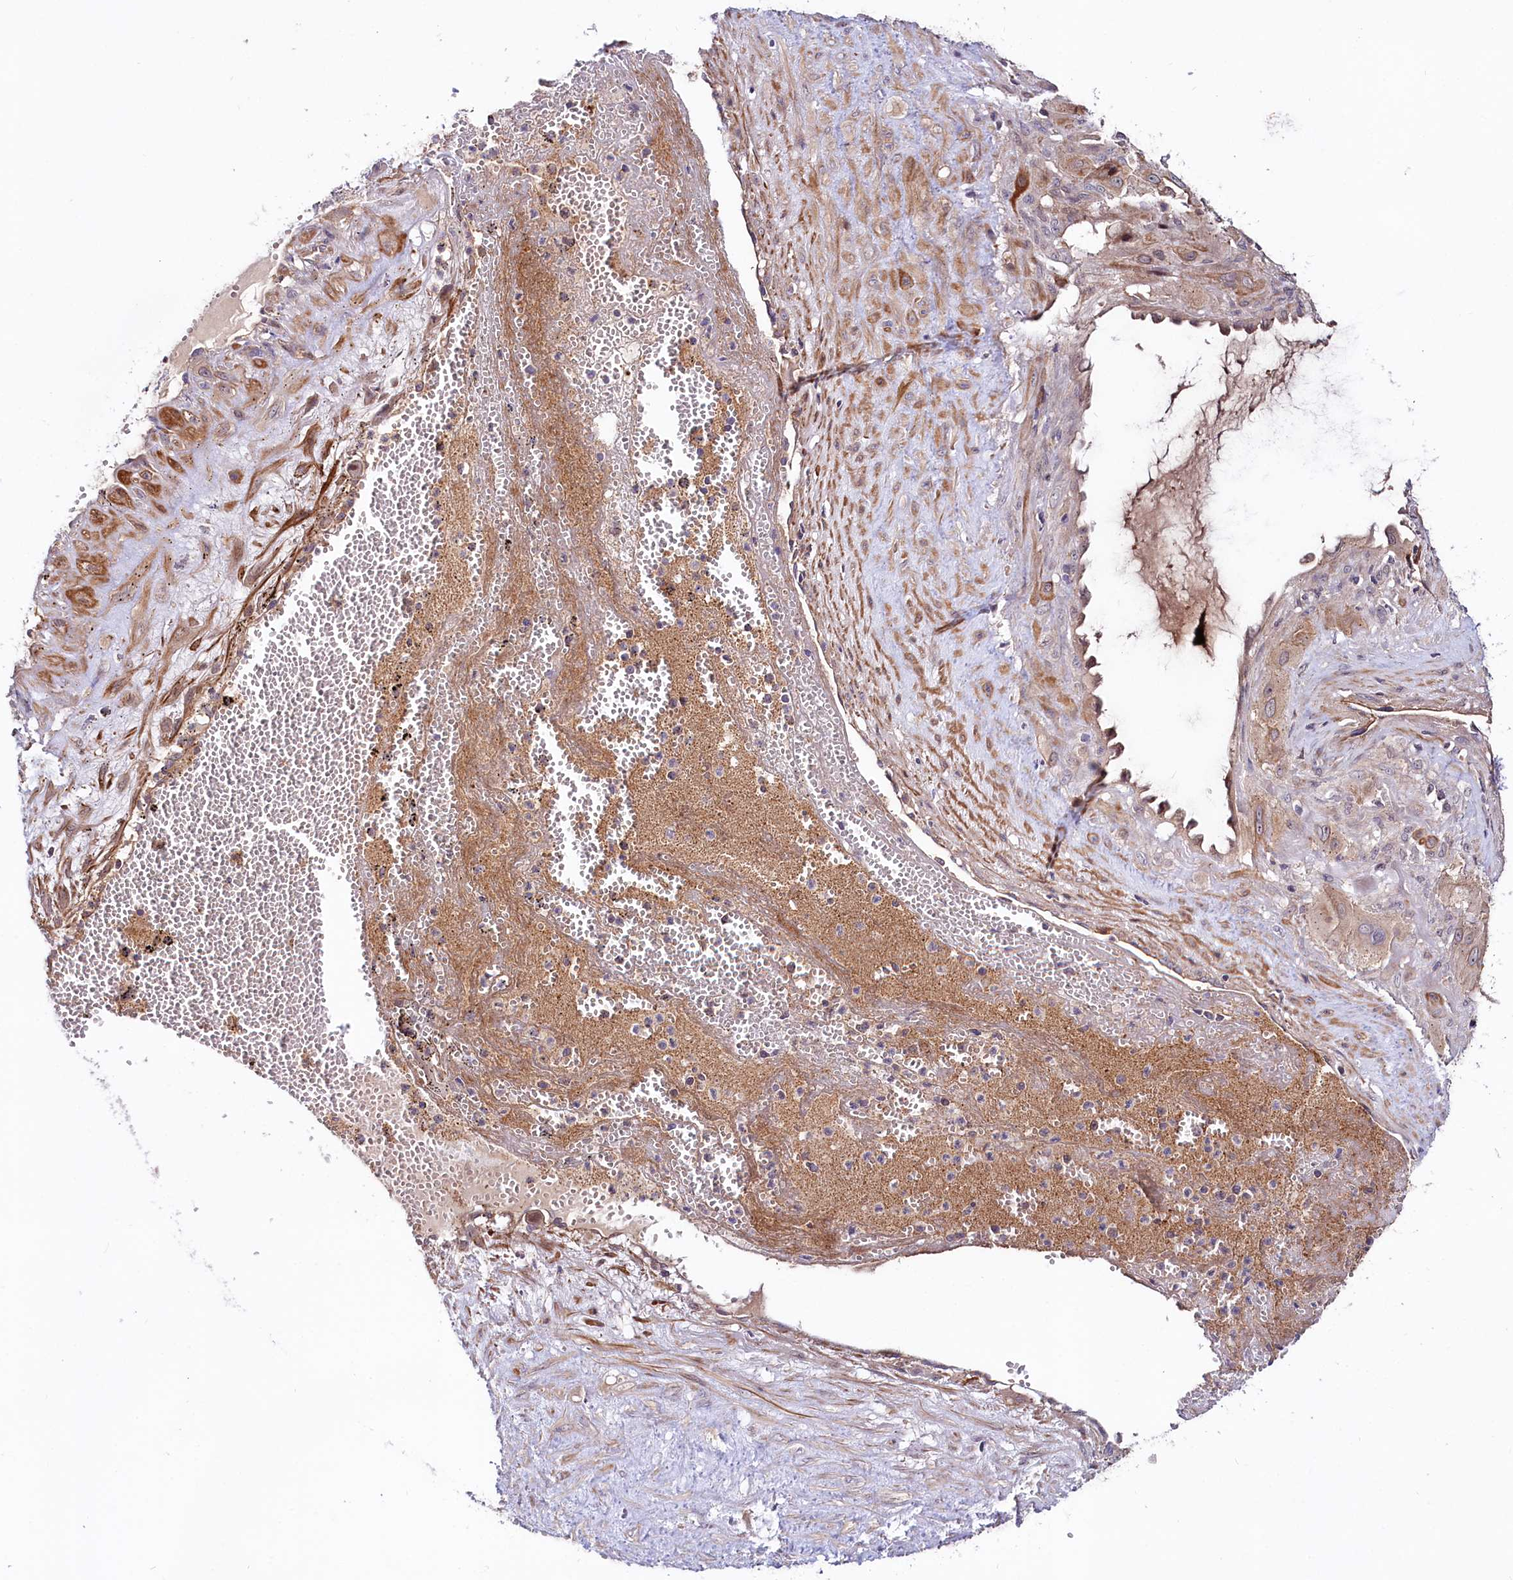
{"staining": {"intensity": "weak", "quantity": ">75%", "location": "cytoplasmic/membranous"}, "tissue": "cervical cancer", "cell_type": "Tumor cells", "image_type": "cancer", "snomed": [{"axis": "morphology", "description": "Squamous cell carcinoma, NOS"}, {"axis": "topography", "description": "Cervix"}], "caption": "Protein staining displays weak cytoplasmic/membranous positivity in approximately >75% of tumor cells in cervical cancer. (DAB (3,3'-diaminobenzidine) = brown stain, brightfield microscopy at high magnification).", "gene": "NEDD1", "patient": {"sex": "female", "age": 34}}